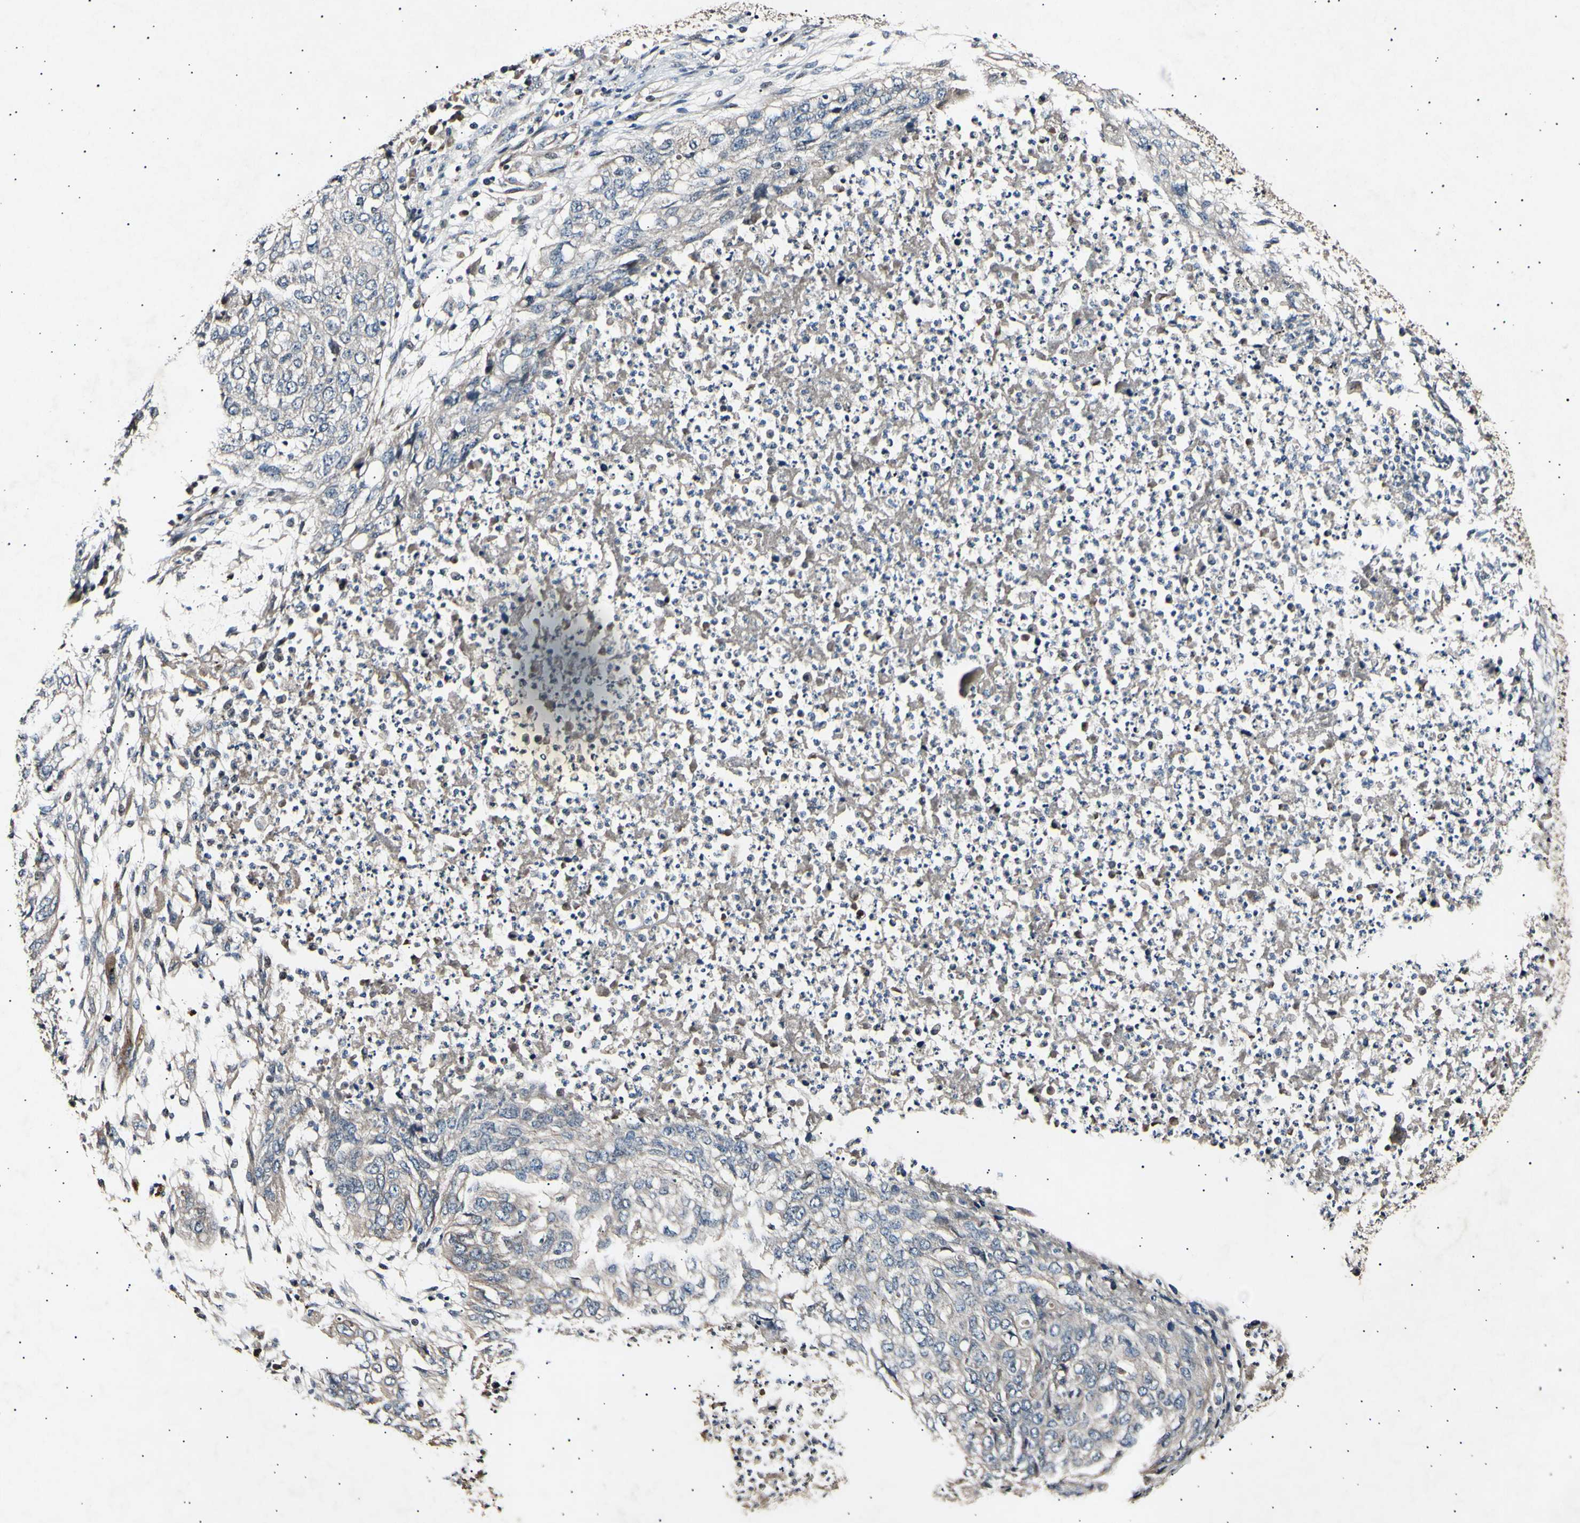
{"staining": {"intensity": "negative", "quantity": "none", "location": "none"}, "tissue": "lung cancer", "cell_type": "Tumor cells", "image_type": "cancer", "snomed": [{"axis": "morphology", "description": "Squamous cell carcinoma, NOS"}, {"axis": "topography", "description": "Lung"}], "caption": "IHC photomicrograph of human lung squamous cell carcinoma stained for a protein (brown), which displays no positivity in tumor cells. (DAB IHC visualized using brightfield microscopy, high magnification).", "gene": "ADCY3", "patient": {"sex": "female", "age": 63}}